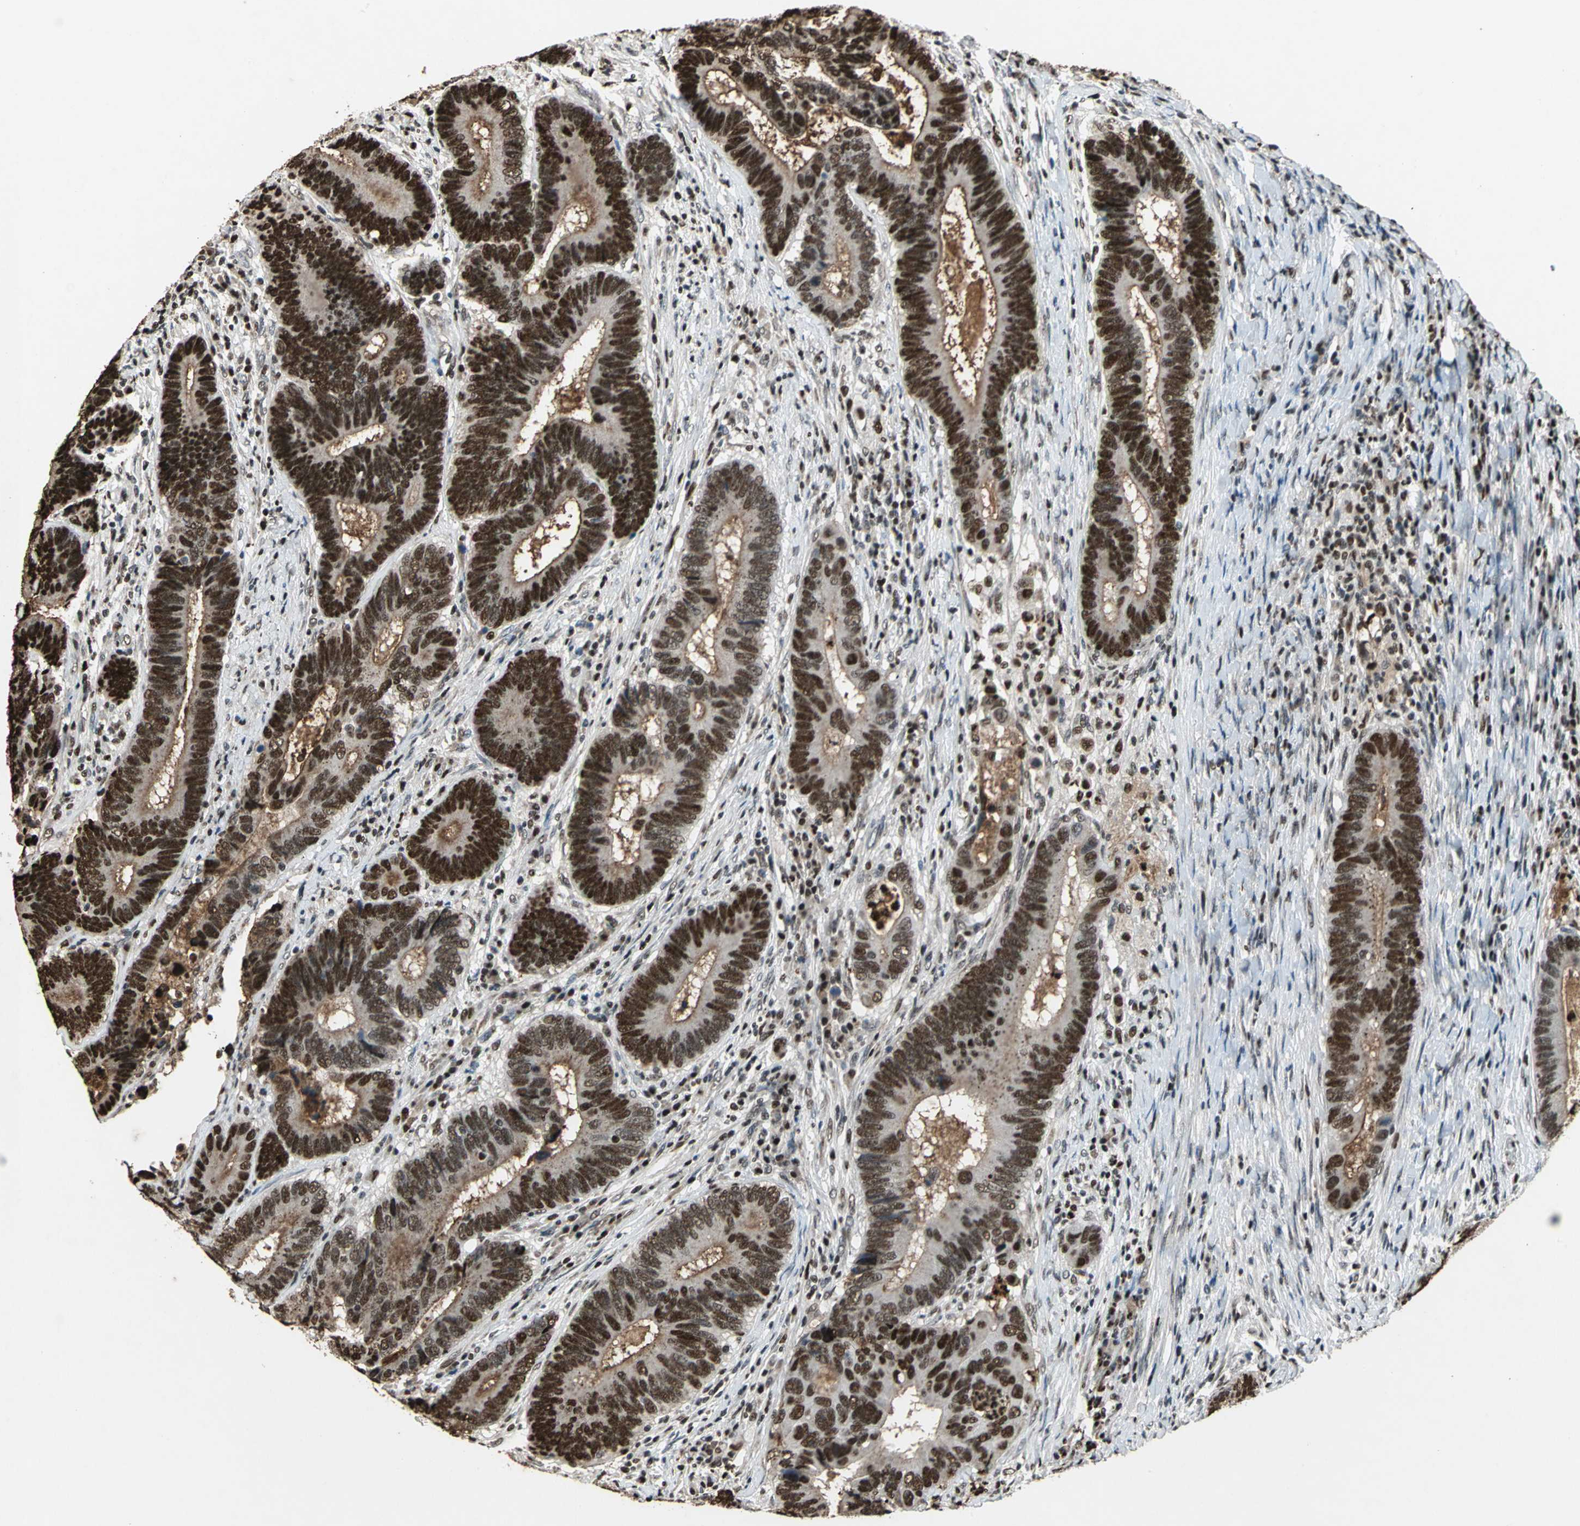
{"staining": {"intensity": "strong", "quantity": ">75%", "location": "nuclear"}, "tissue": "colorectal cancer", "cell_type": "Tumor cells", "image_type": "cancer", "snomed": [{"axis": "morphology", "description": "Adenocarcinoma, NOS"}, {"axis": "topography", "description": "Colon"}], "caption": "The immunohistochemical stain highlights strong nuclear staining in tumor cells of colorectal adenocarcinoma tissue.", "gene": "ANP32A", "patient": {"sex": "female", "age": 78}}